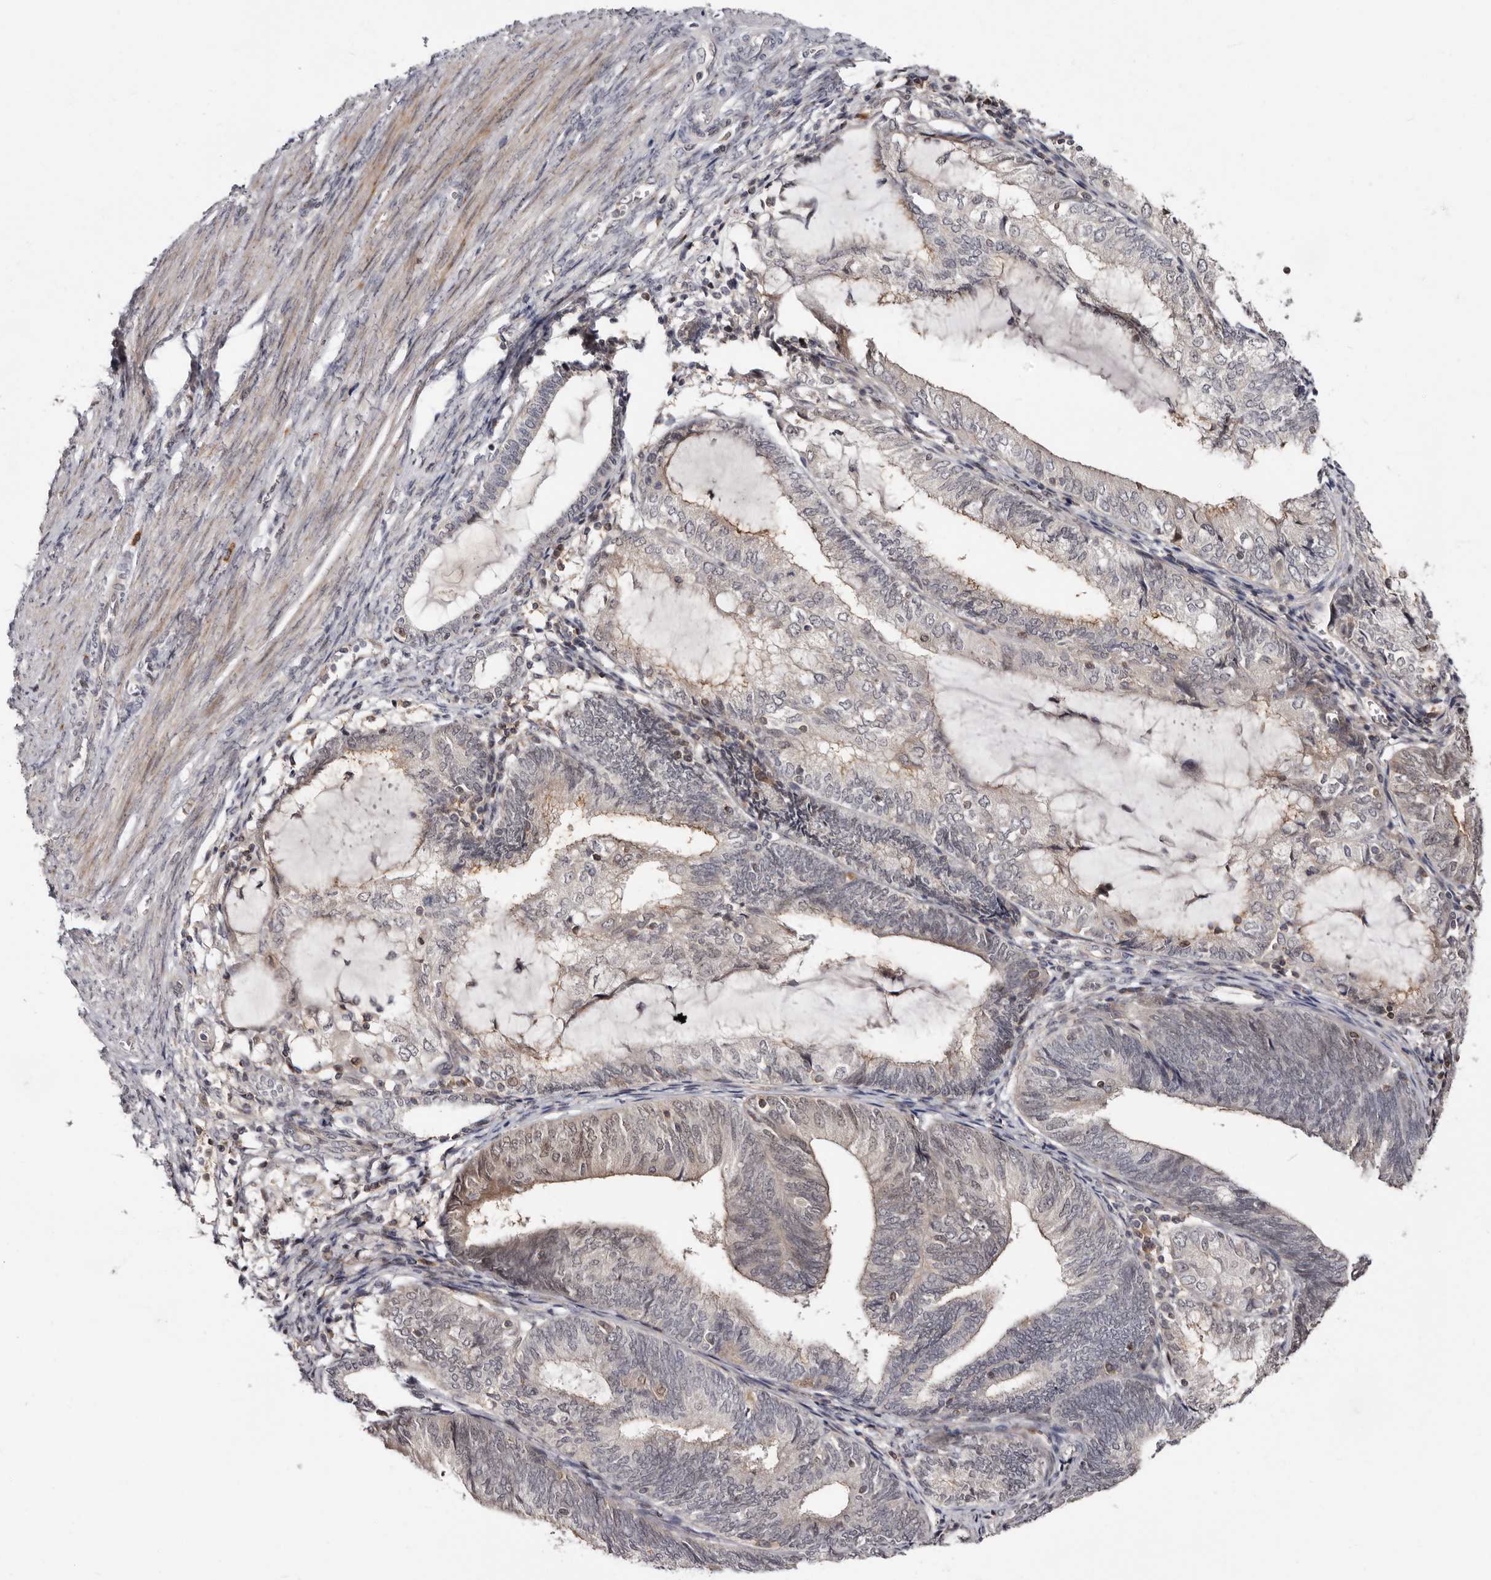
{"staining": {"intensity": "weak", "quantity": "<25%", "location": "cytoplasmic/membranous,nuclear"}, "tissue": "endometrial cancer", "cell_type": "Tumor cells", "image_type": "cancer", "snomed": [{"axis": "morphology", "description": "Adenocarcinoma, NOS"}, {"axis": "topography", "description": "Endometrium"}], "caption": "Tumor cells show no significant protein staining in endometrial cancer (adenocarcinoma).", "gene": "PHF20L1", "patient": {"sex": "female", "age": 81}}